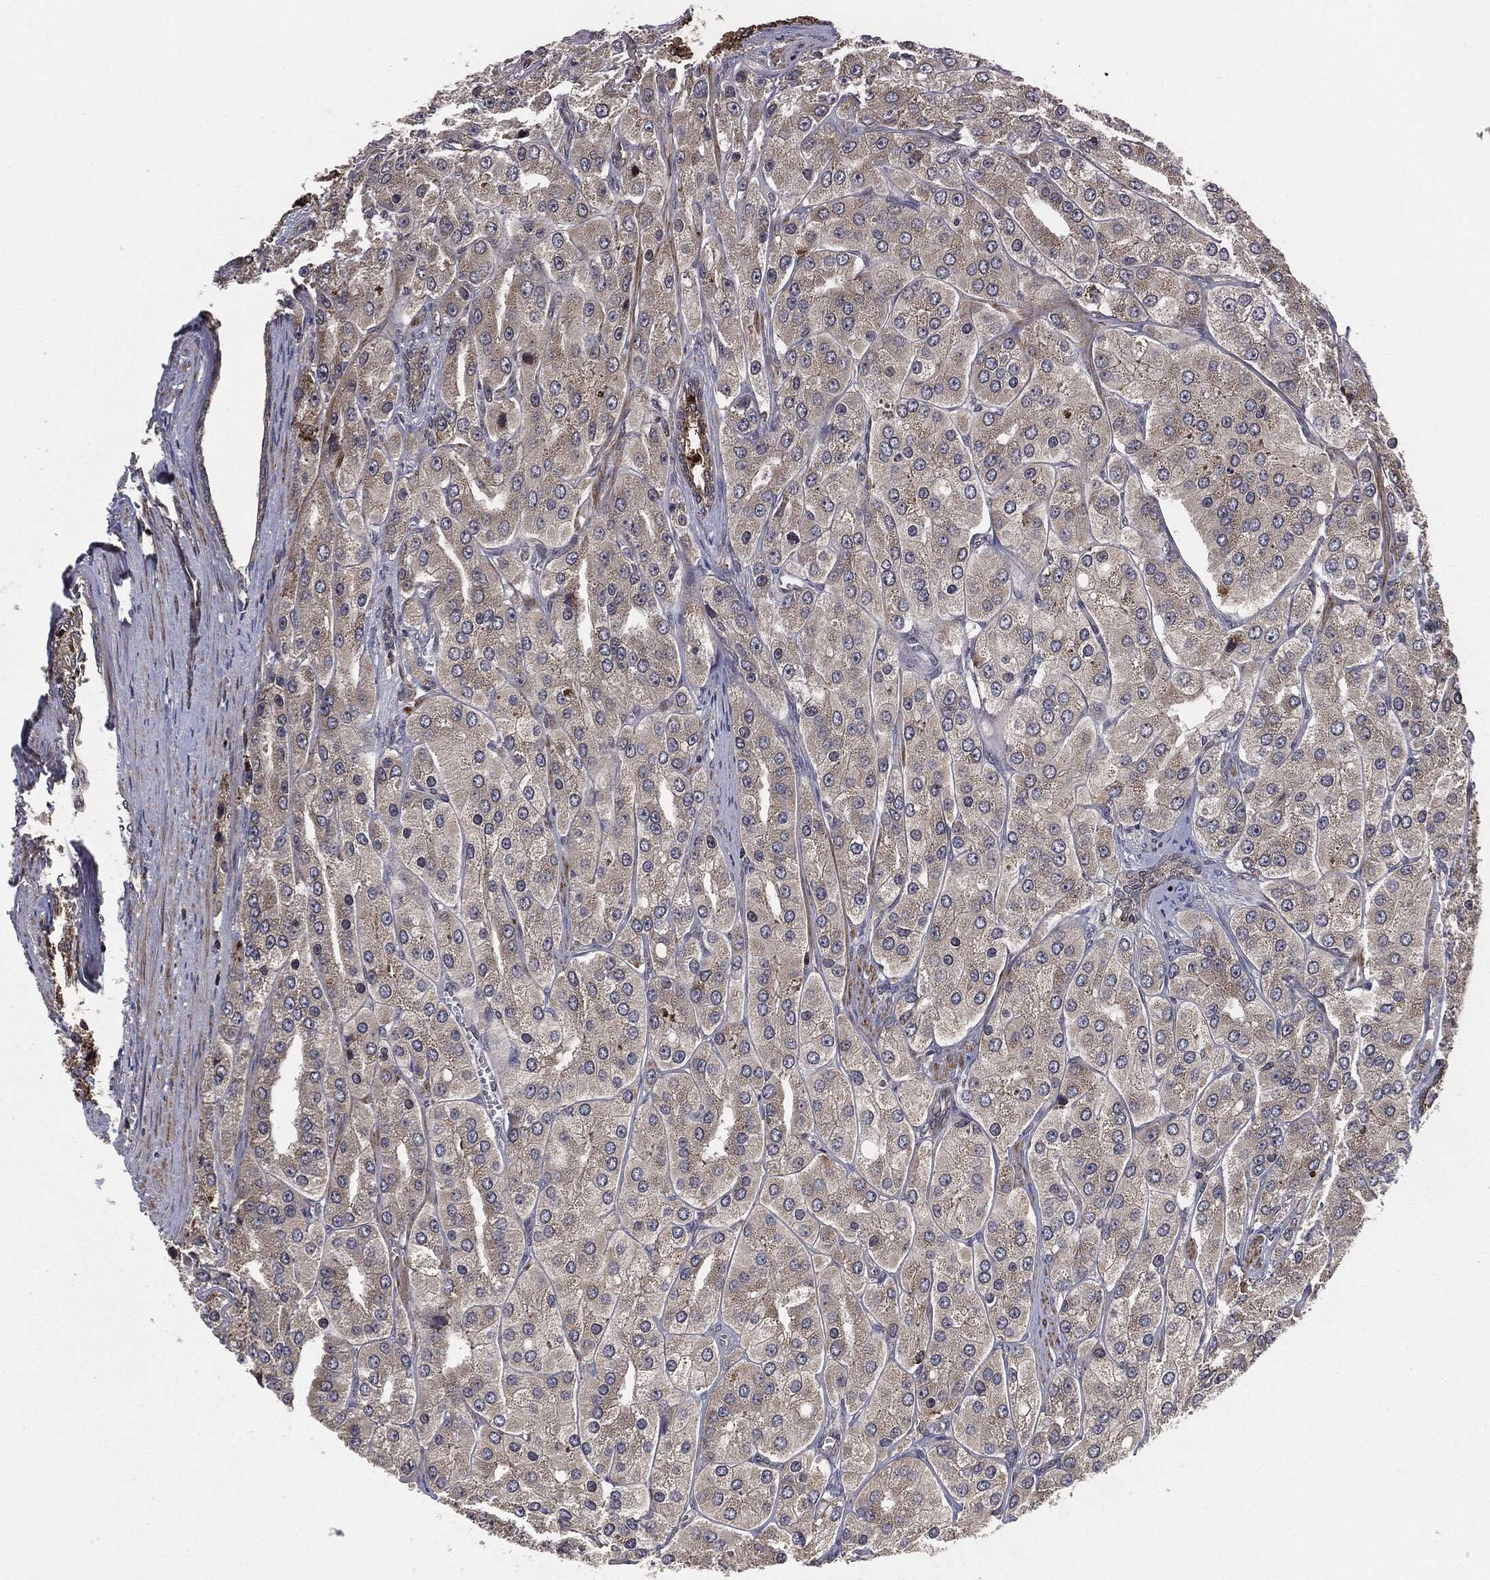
{"staining": {"intensity": "weak", "quantity": "25%-75%", "location": "cytoplasmic/membranous"}, "tissue": "prostate cancer", "cell_type": "Tumor cells", "image_type": "cancer", "snomed": [{"axis": "morphology", "description": "Adenocarcinoma, Low grade"}, {"axis": "topography", "description": "Prostate"}], "caption": "Tumor cells demonstrate low levels of weak cytoplasmic/membranous positivity in about 25%-75% of cells in human prostate cancer (low-grade adenocarcinoma).", "gene": "UBR1", "patient": {"sex": "male", "age": 69}}